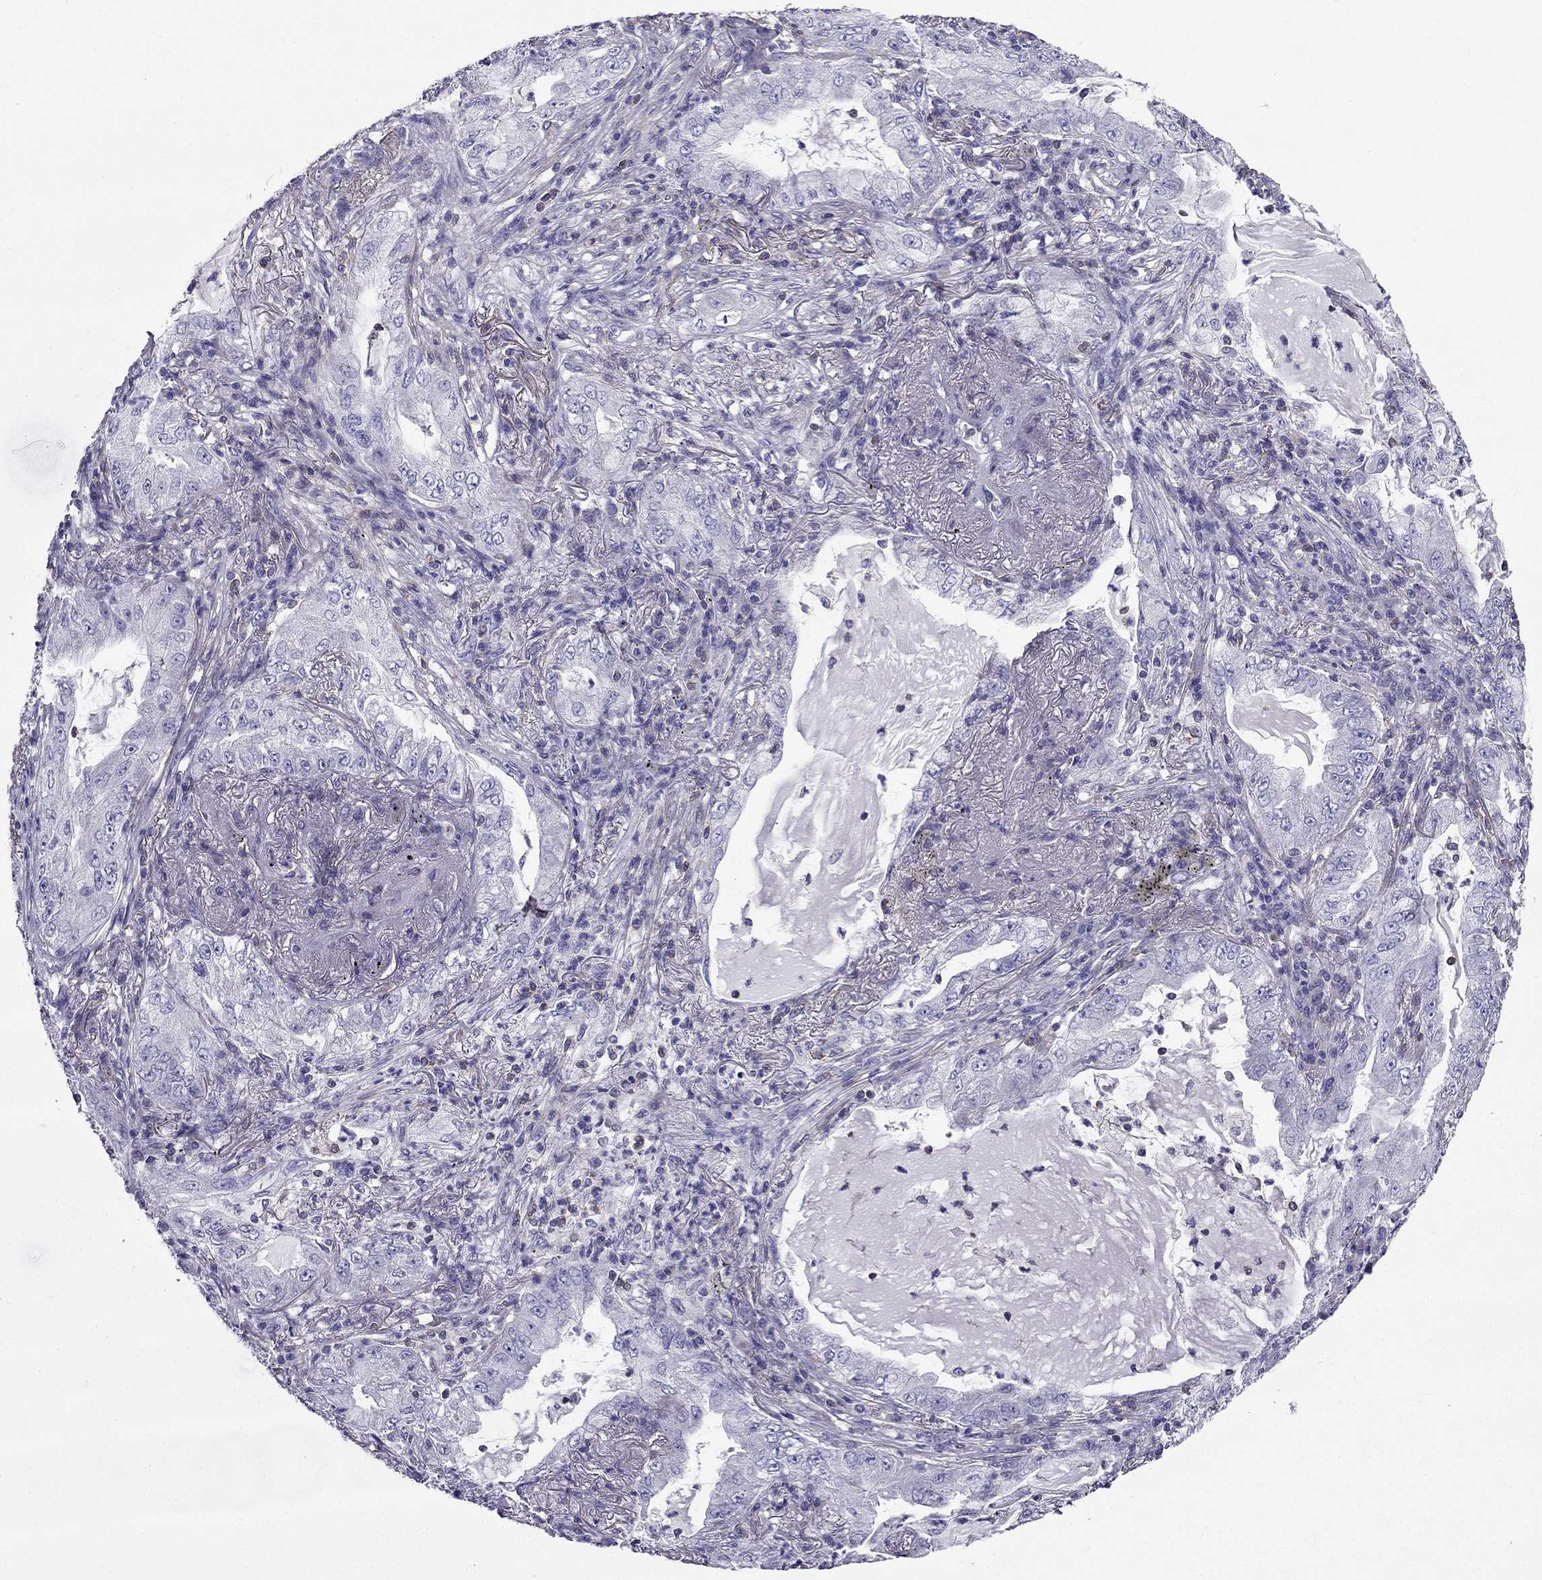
{"staining": {"intensity": "negative", "quantity": "none", "location": "none"}, "tissue": "lung cancer", "cell_type": "Tumor cells", "image_type": "cancer", "snomed": [{"axis": "morphology", "description": "Adenocarcinoma, NOS"}, {"axis": "topography", "description": "Lung"}], "caption": "Immunohistochemical staining of human lung cancer (adenocarcinoma) displays no significant staining in tumor cells.", "gene": "AAK1", "patient": {"sex": "female", "age": 73}}